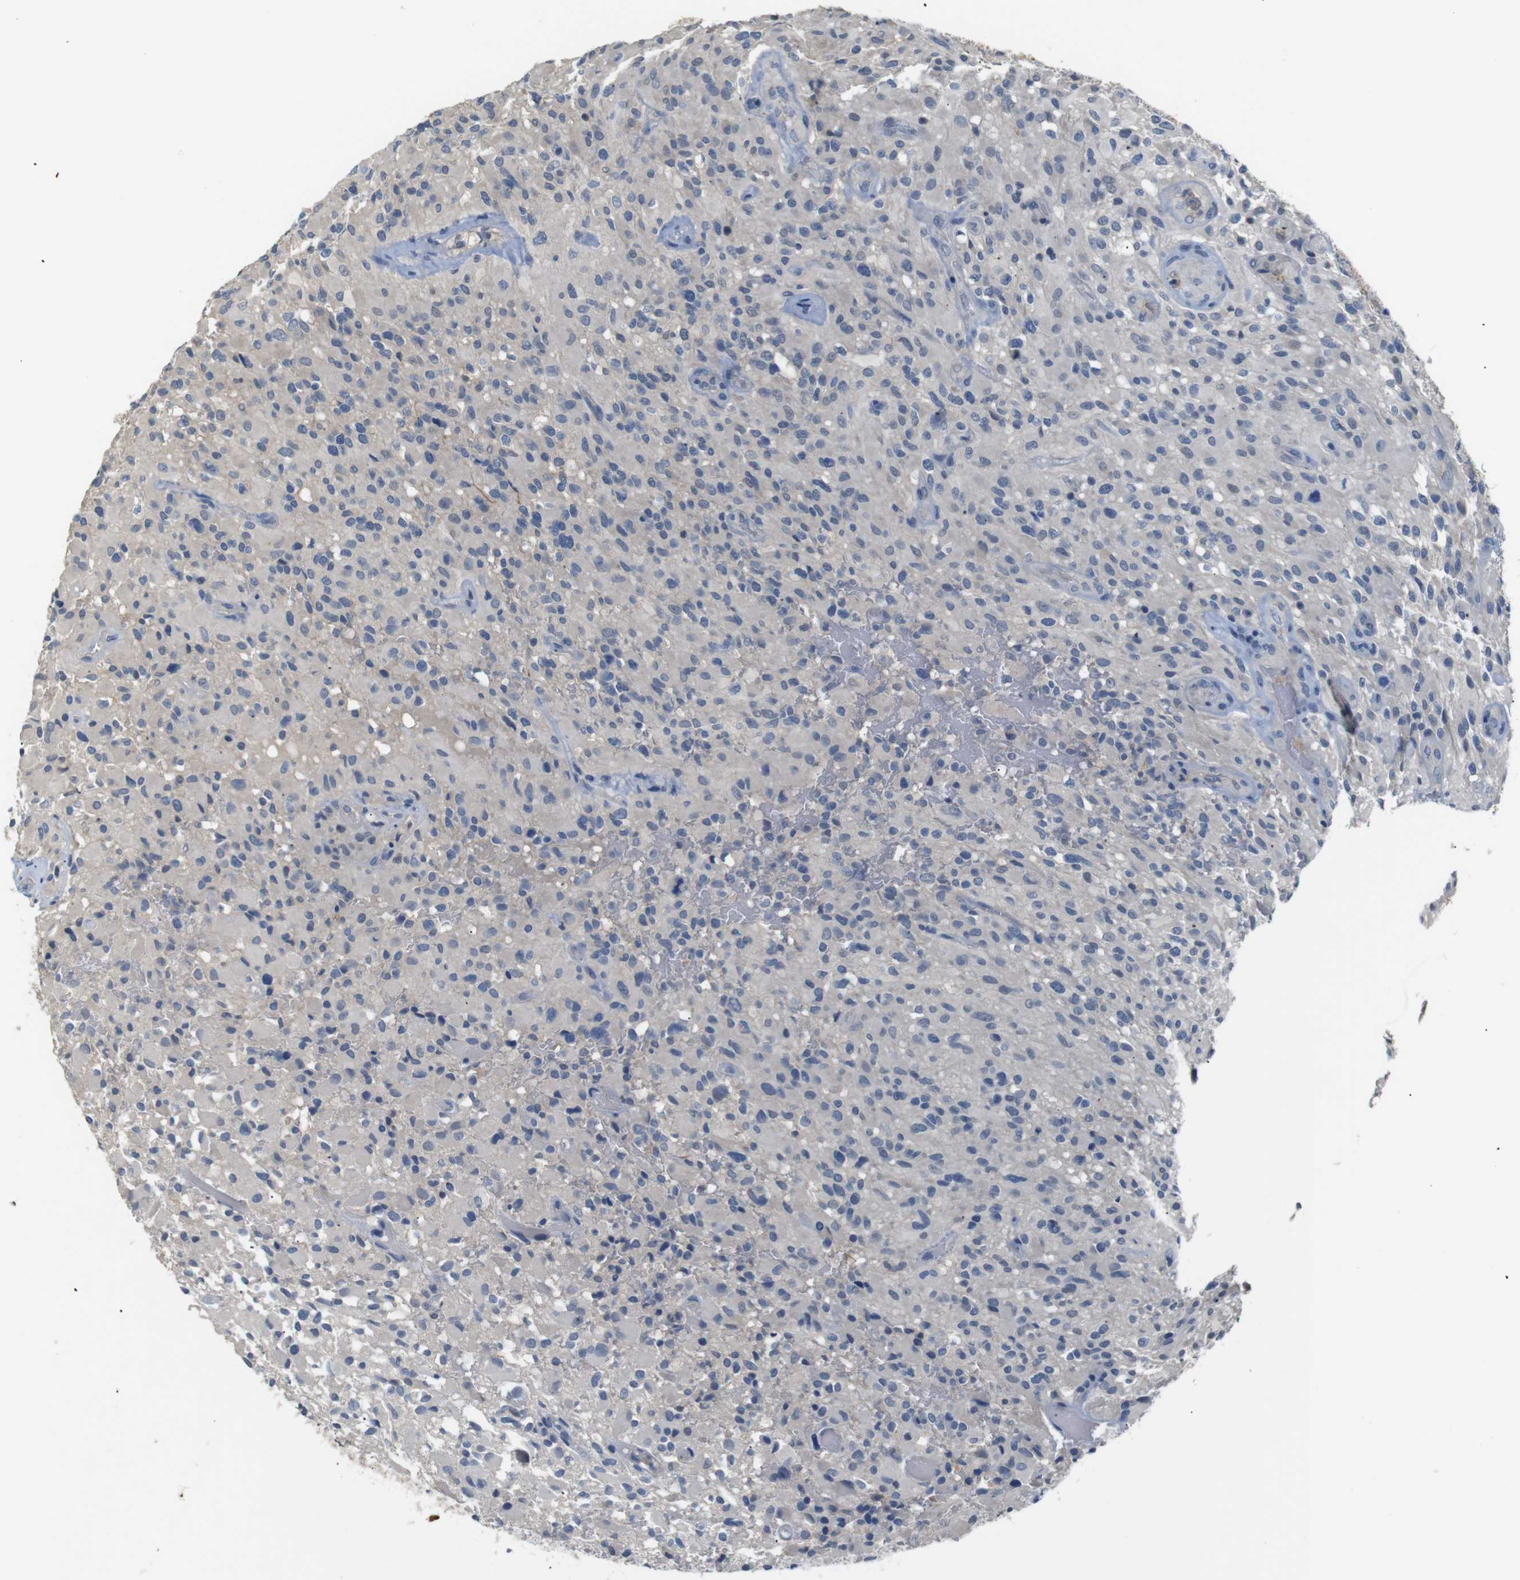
{"staining": {"intensity": "negative", "quantity": "none", "location": "none"}, "tissue": "glioma", "cell_type": "Tumor cells", "image_type": "cancer", "snomed": [{"axis": "morphology", "description": "Glioma, malignant, High grade"}, {"axis": "topography", "description": "Brain"}], "caption": "The histopathology image demonstrates no significant expression in tumor cells of malignant high-grade glioma.", "gene": "SFN", "patient": {"sex": "male", "age": 71}}